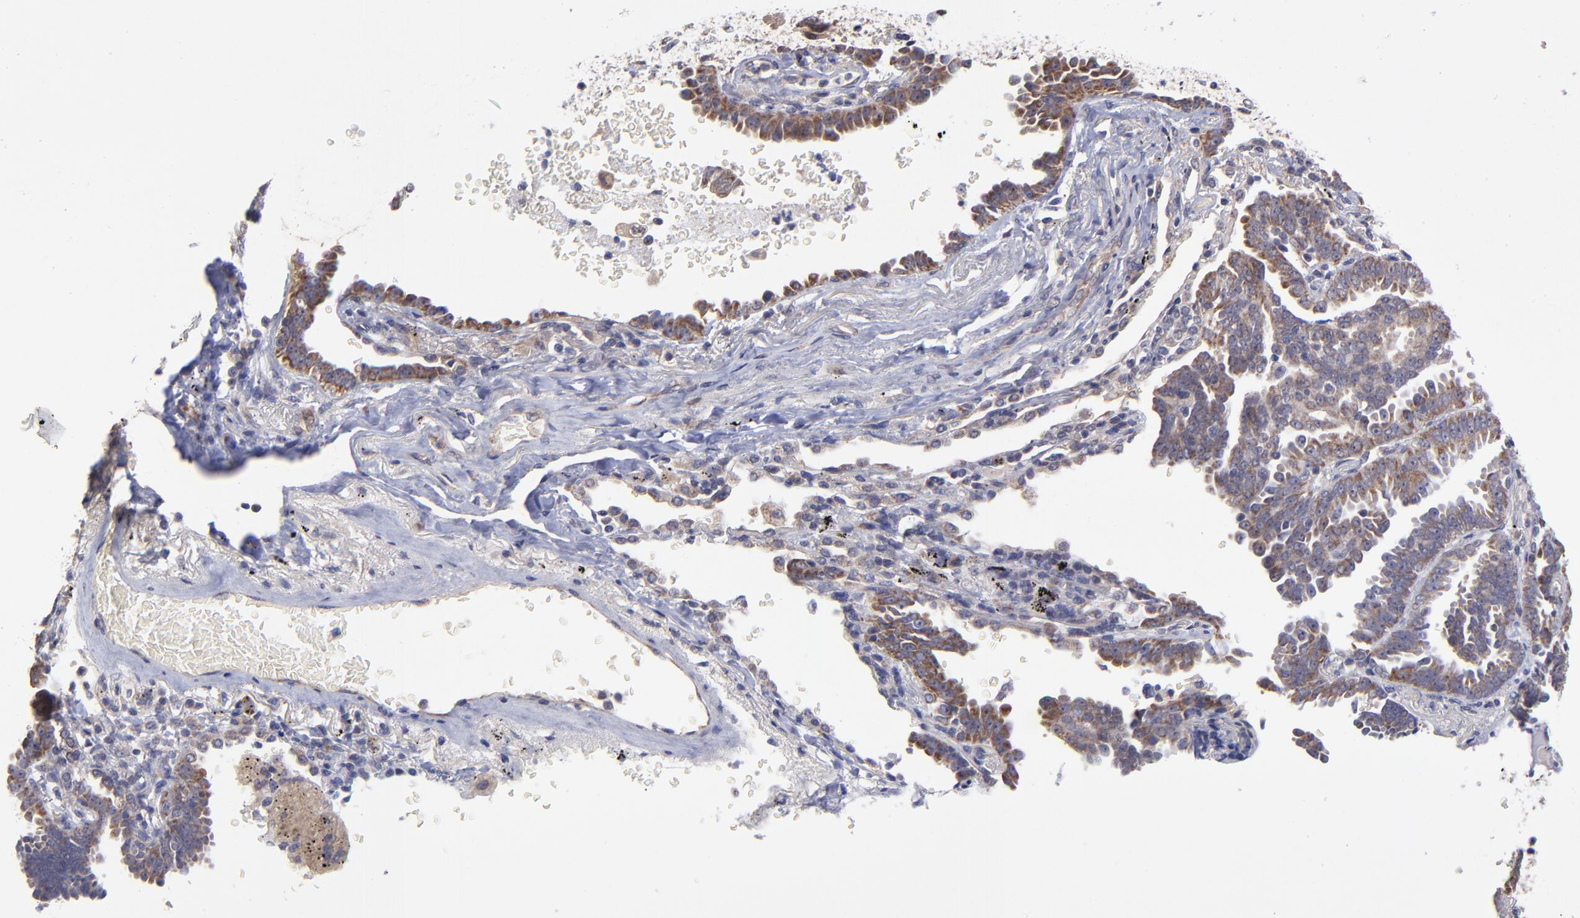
{"staining": {"intensity": "moderate", "quantity": ">75%", "location": "cytoplasmic/membranous"}, "tissue": "lung cancer", "cell_type": "Tumor cells", "image_type": "cancer", "snomed": [{"axis": "morphology", "description": "Adenocarcinoma, NOS"}, {"axis": "topography", "description": "Lung"}], "caption": "The image demonstrates staining of adenocarcinoma (lung), revealing moderate cytoplasmic/membranous protein positivity (brown color) within tumor cells. The protein is stained brown, and the nuclei are stained in blue (DAB (3,3'-diaminobenzidine) IHC with brightfield microscopy, high magnification).", "gene": "UBE2H", "patient": {"sex": "female", "age": 64}}